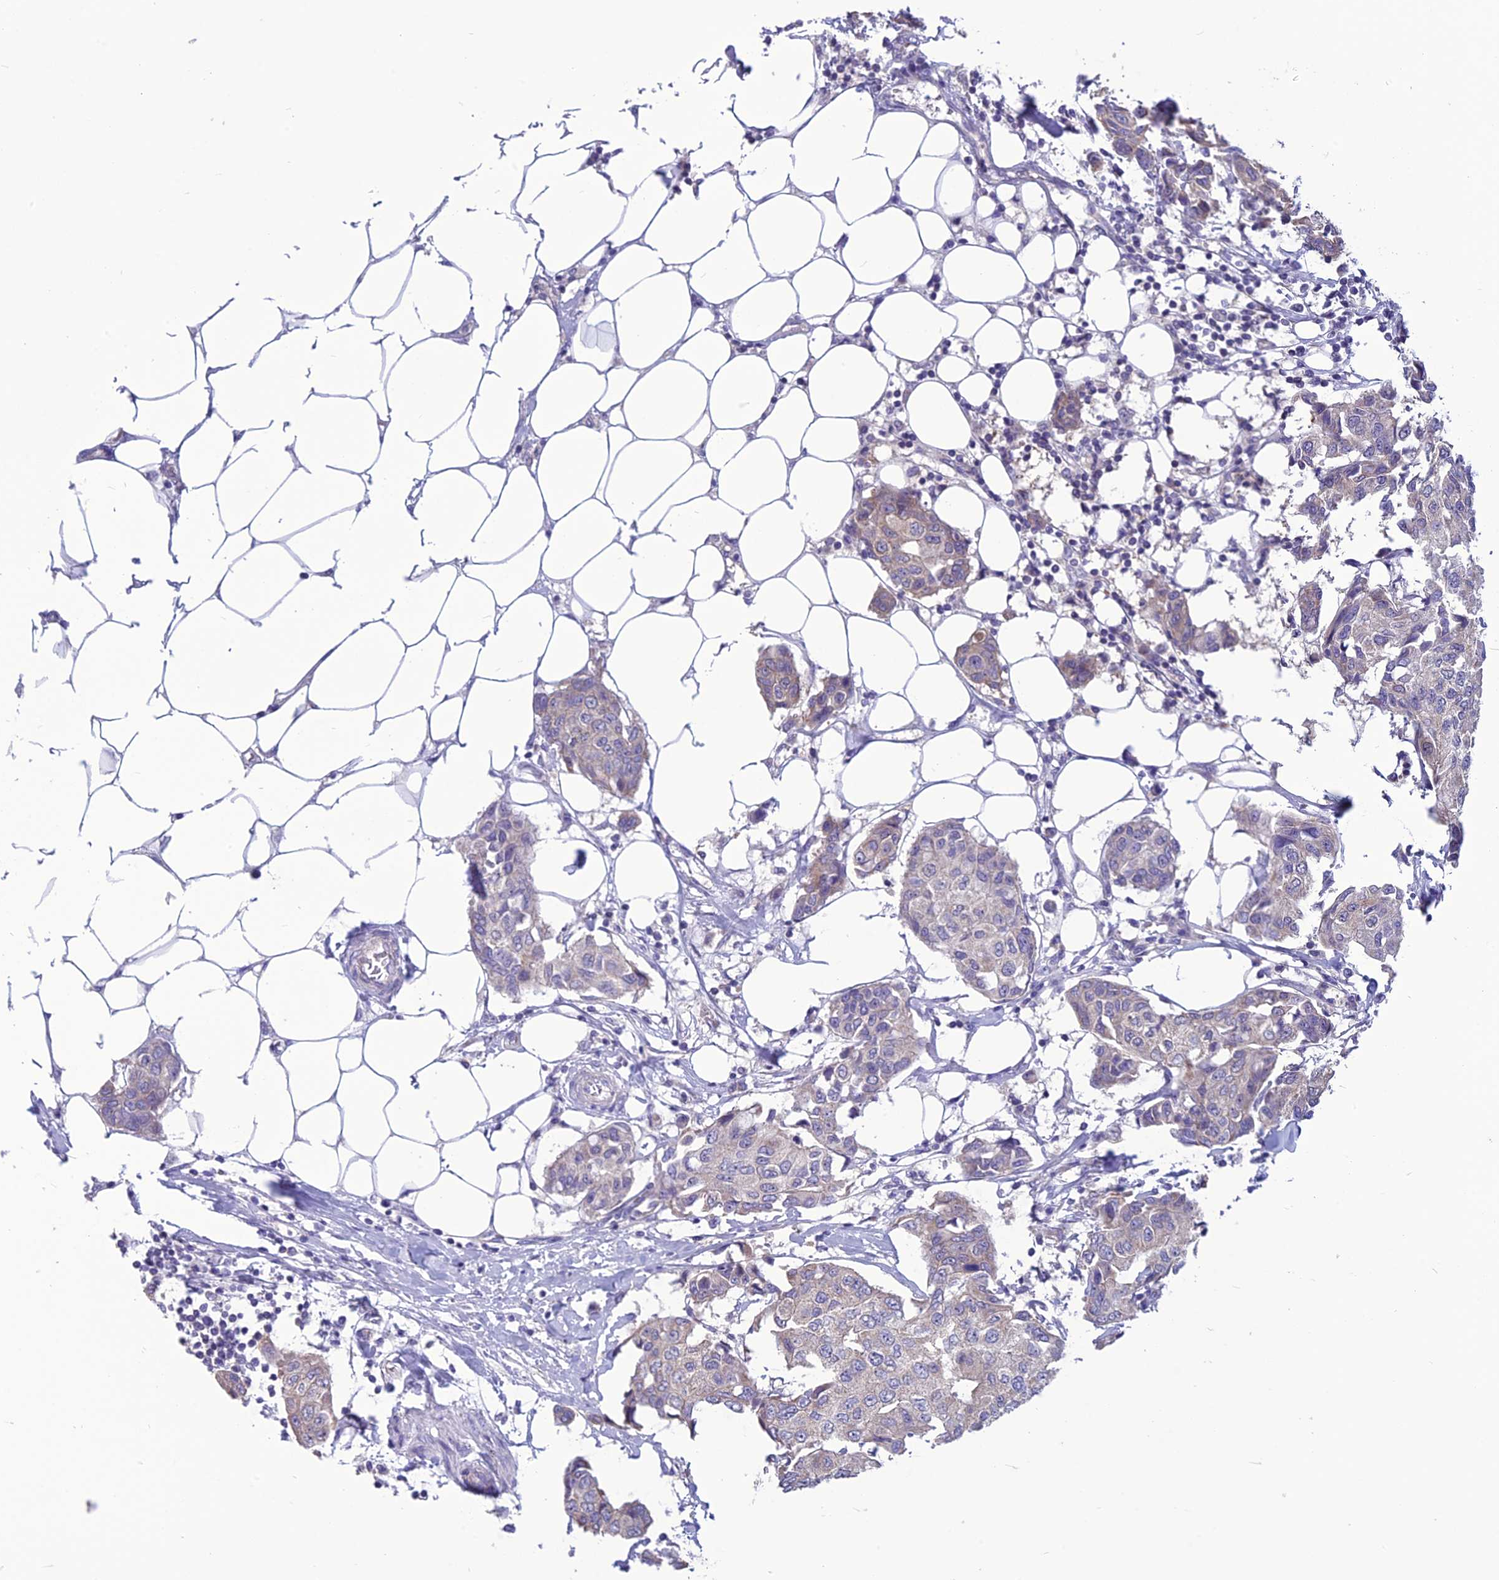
{"staining": {"intensity": "negative", "quantity": "none", "location": "none"}, "tissue": "breast cancer", "cell_type": "Tumor cells", "image_type": "cancer", "snomed": [{"axis": "morphology", "description": "Duct carcinoma"}, {"axis": "topography", "description": "Breast"}], "caption": "There is no significant positivity in tumor cells of invasive ductal carcinoma (breast). Nuclei are stained in blue.", "gene": "PSMF1", "patient": {"sex": "female", "age": 80}}